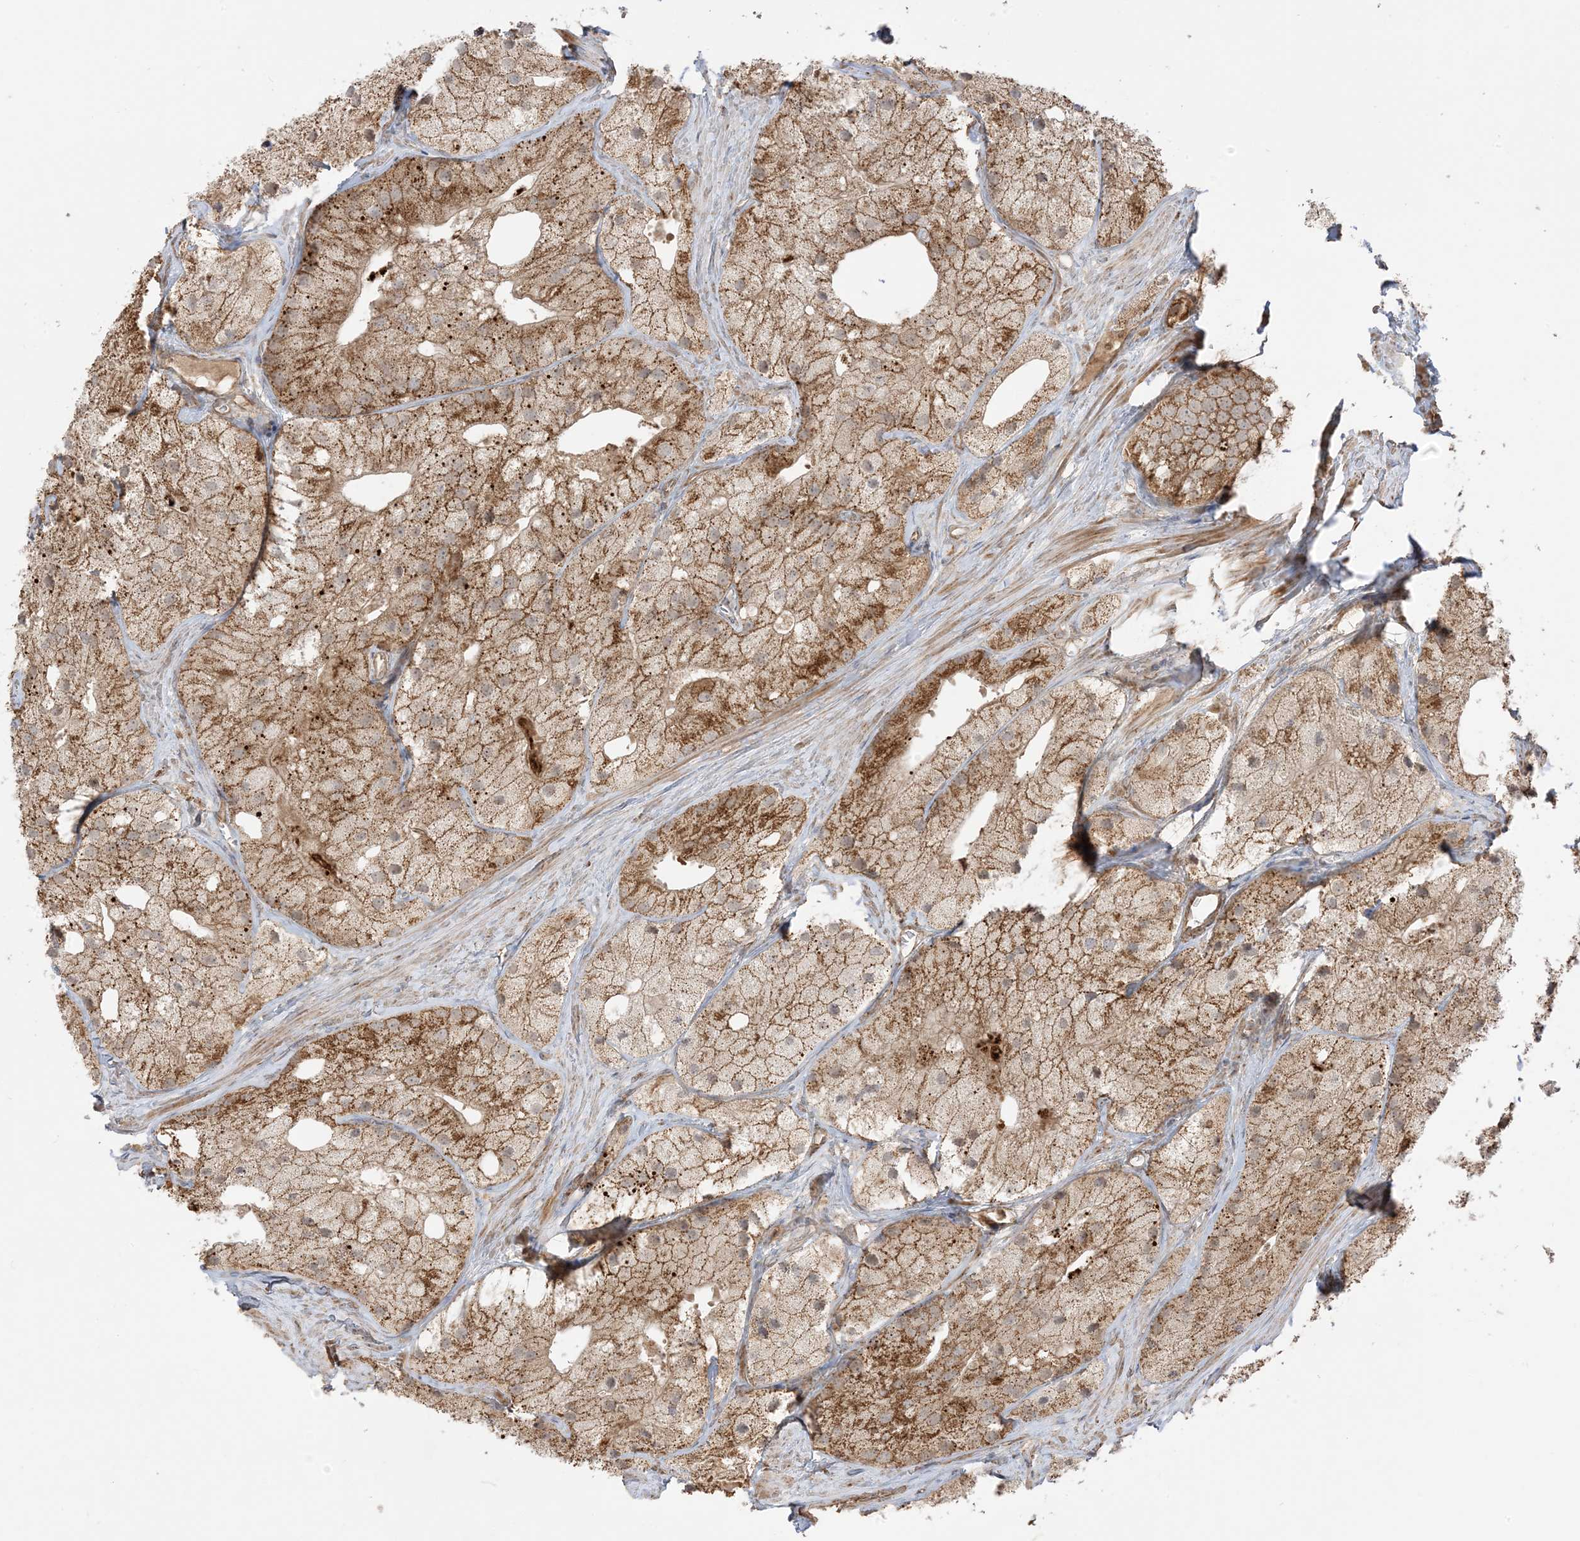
{"staining": {"intensity": "strong", "quantity": ">75%", "location": "cytoplasmic/membranous"}, "tissue": "prostate cancer", "cell_type": "Tumor cells", "image_type": "cancer", "snomed": [{"axis": "morphology", "description": "Adenocarcinoma, Low grade"}, {"axis": "topography", "description": "Prostate"}], "caption": "This is an image of immunohistochemistry staining of prostate cancer, which shows strong expression in the cytoplasmic/membranous of tumor cells.", "gene": "N4BP3", "patient": {"sex": "male", "age": 69}}